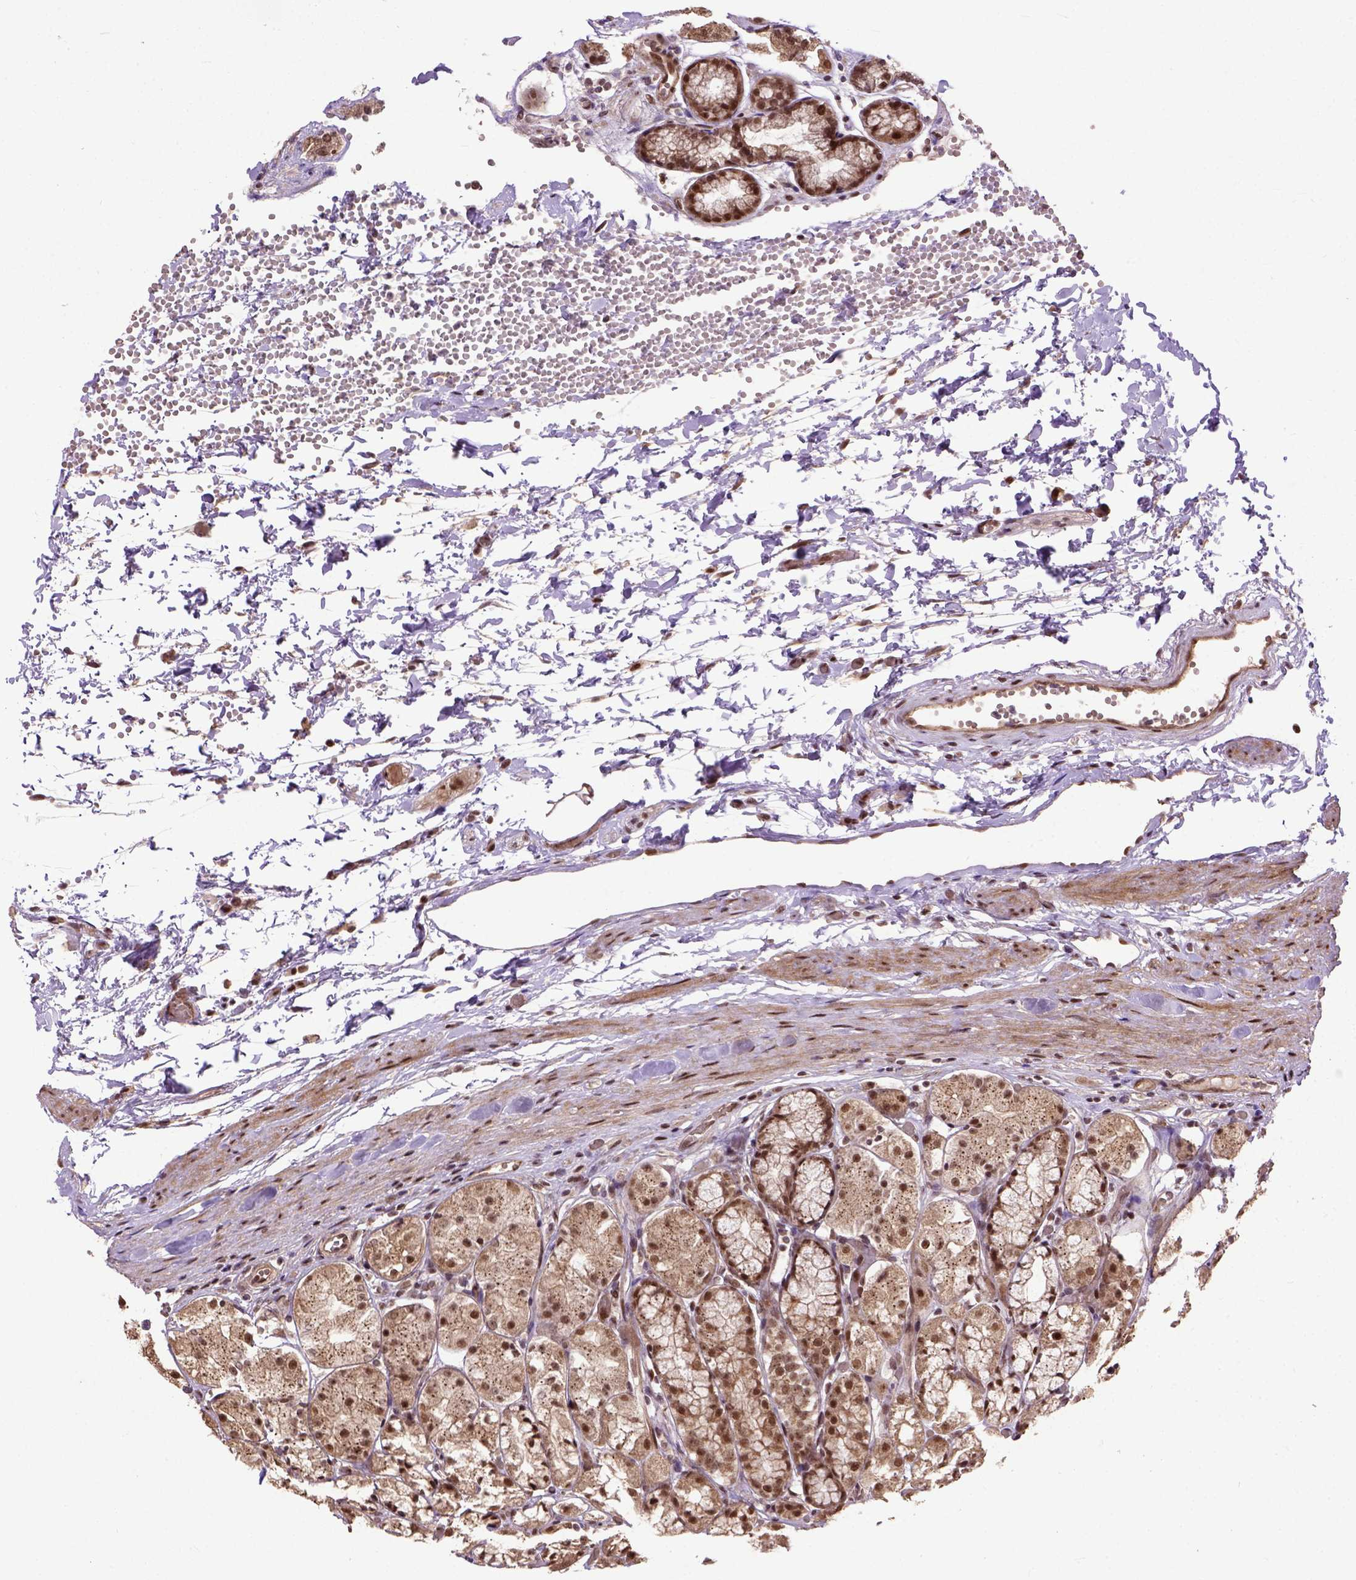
{"staining": {"intensity": "strong", "quantity": ">75%", "location": "nuclear"}, "tissue": "stomach", "cell_type": "Glandular cells", "image_type": "normal", "snomed": [{"axis": "morphology", "description": "Normal tissue, NOS"}, {"axis": "topography", "description": "Stomach"}], "caption": "A histopathology image of human stomach stained for a protein demonstrates strong nuclear brown staining in glandular cells. Immunohistochemistry stains the protein of interest in brown and the nuclei are stained blue.", "gene": "ZNF630", "patient": {"sex": "male", "age": 70}}